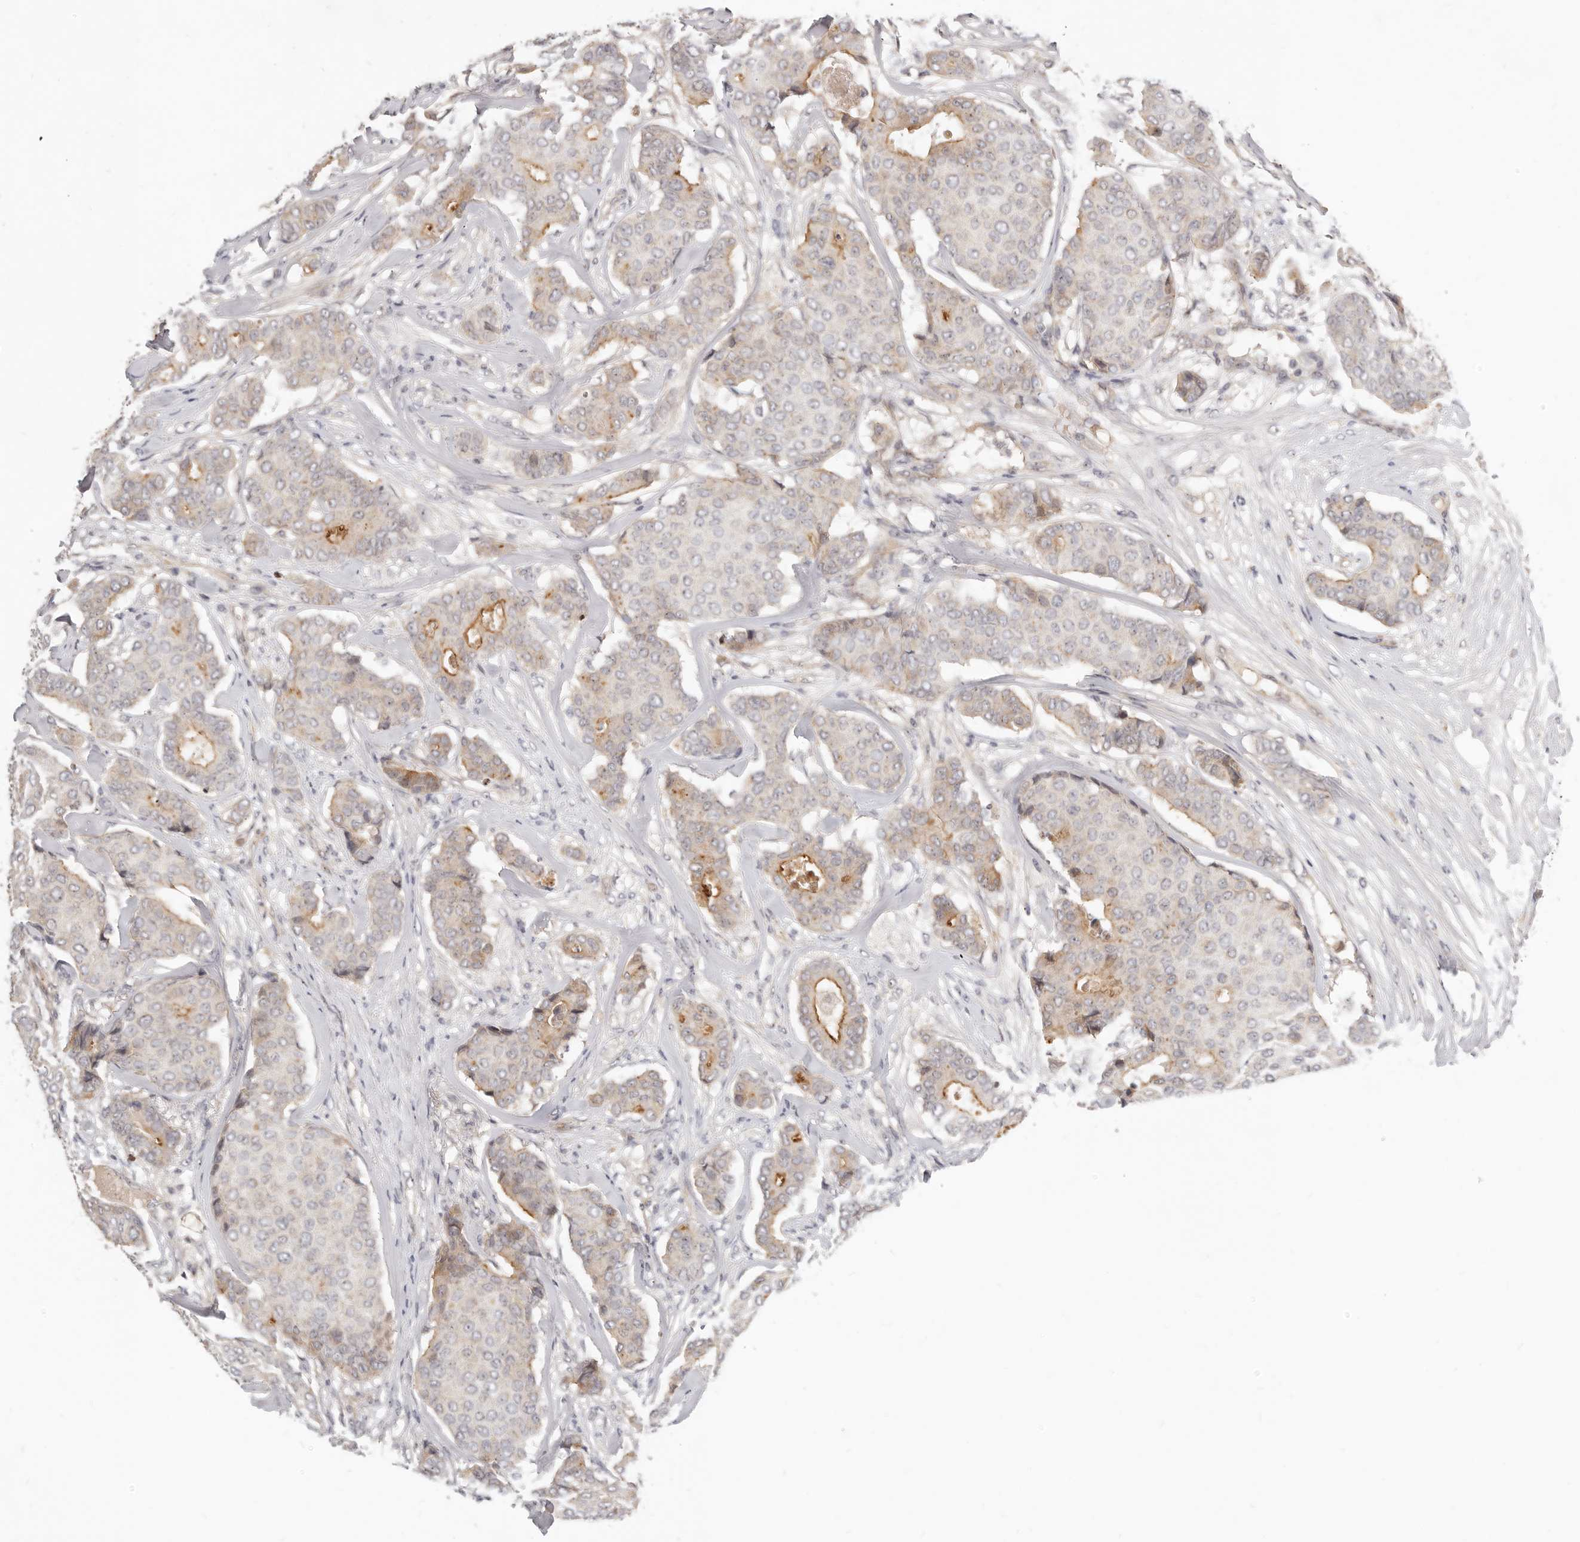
{"staining": {"intensity": "moderate", "quantity": "<25%", "location": "cytoplasmic/membranous"}, "tissue": "breast cancer", "cell_type": "Tumor cells", "image_type": "cancer", "snomed": [{"axis": "morphology", "description": "Duct carcinoma"}, {"axis": "topography", "description": "Breast"}], "caption": "A histopathology image of breast cancer stained for a protein reveals moderate cytoplasmic/membranous brown staining in tumor cells.", "gene": "MICALL2", "patient": {"sex": "female", "age": 75}}